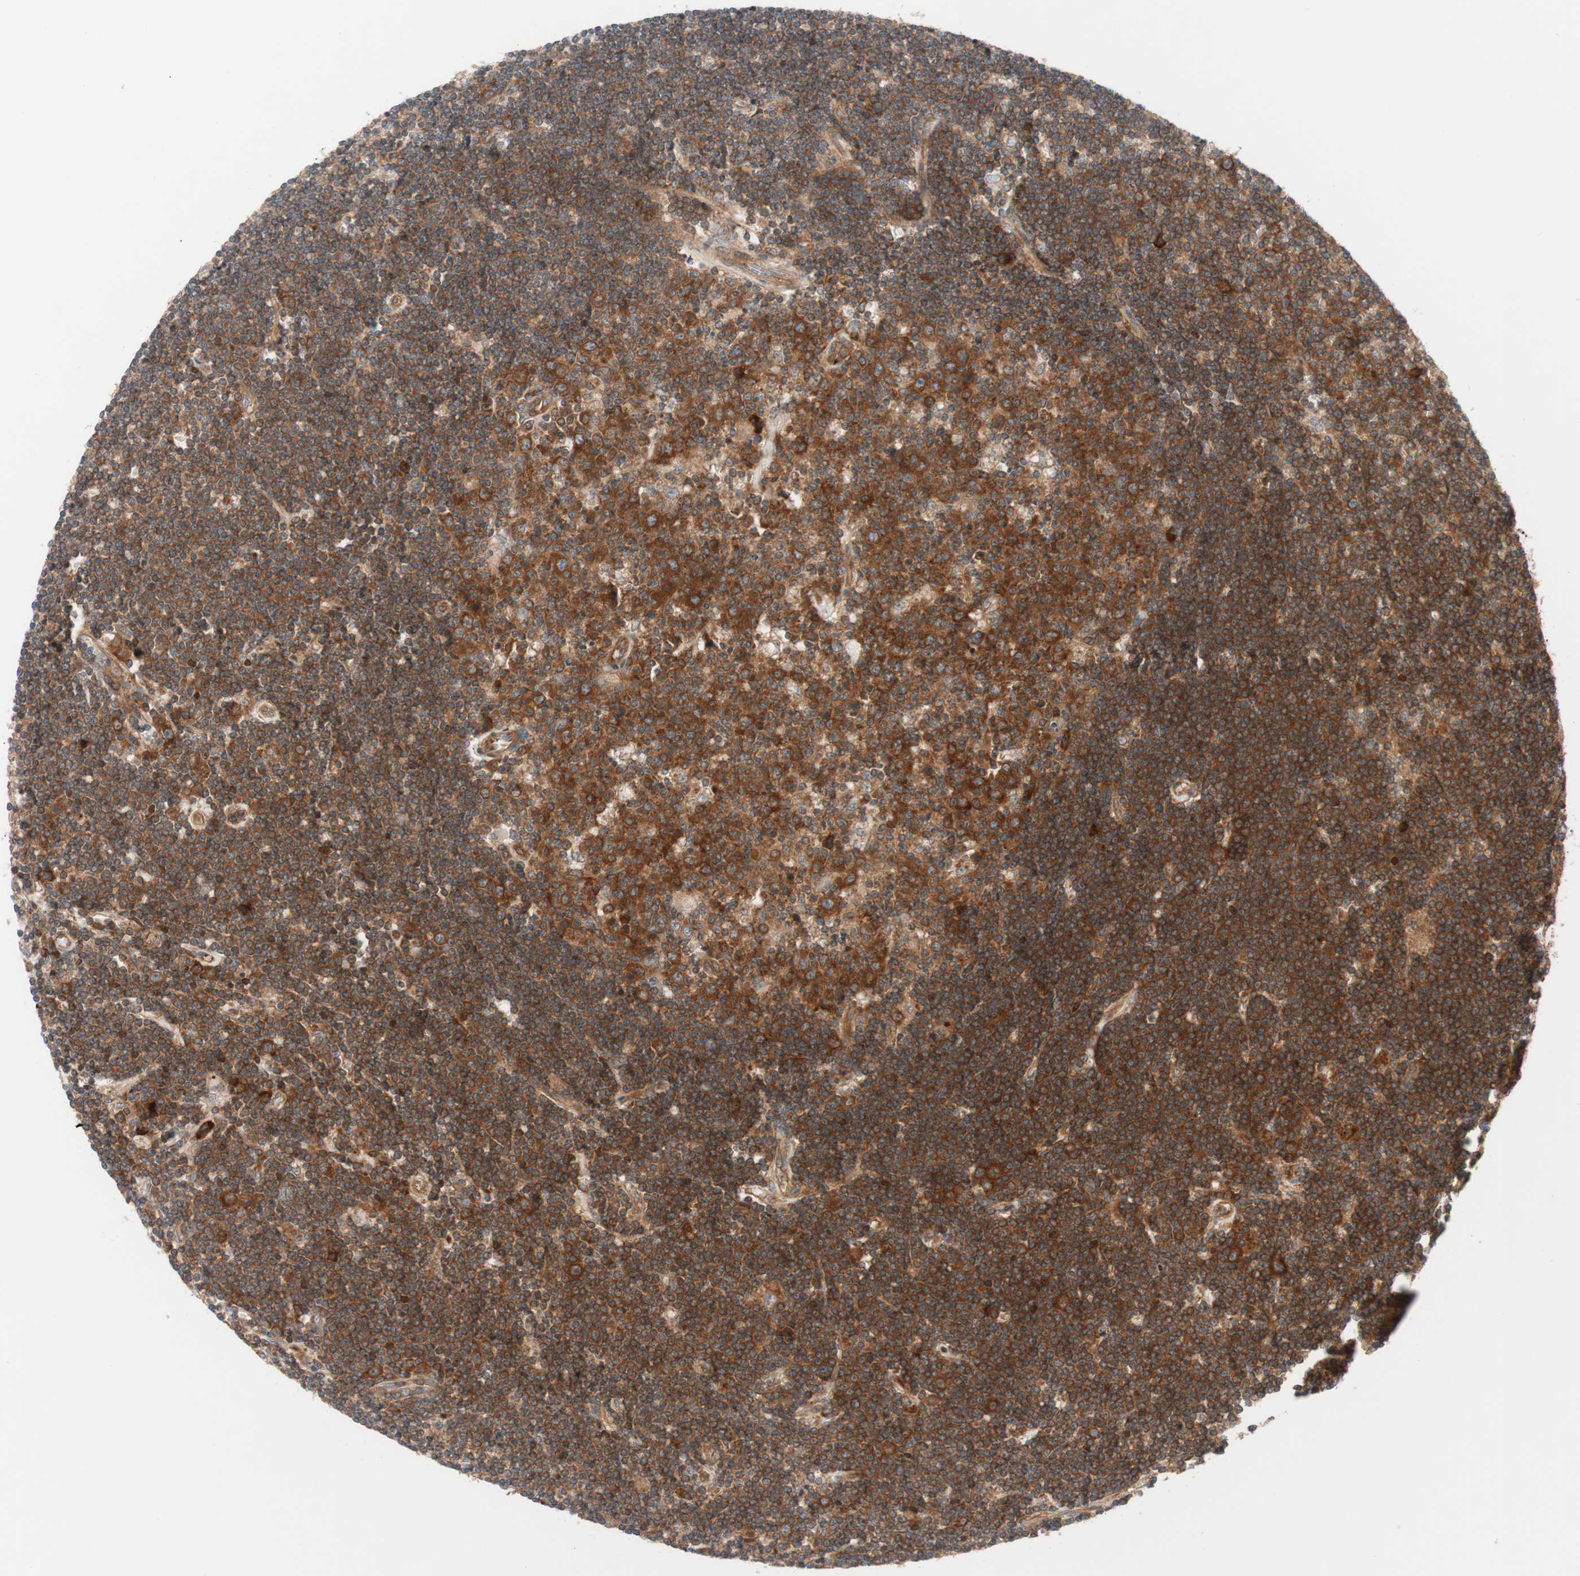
{"staining": {"intensity": "moderate", "quantity": ">75%", "location": "cytoplasmic/membranous"}, "tissue": "lymphoma", "cell_type": "Tumor cells", "image_type": "cancer", "snomed": [{"axis": "morphology", "description": "Malignant lymphoma, non-Hodgkin's type, Low grade"}, {"axis": "topography", "description": "Spleen"}], "caption": "Moderate cytoplasmic/membranous positivity is appreciated in approximately >75% of tumor cells in lymphoma.", "gene": "CCN4", "patient": {"sex": "male", "age": 76}}